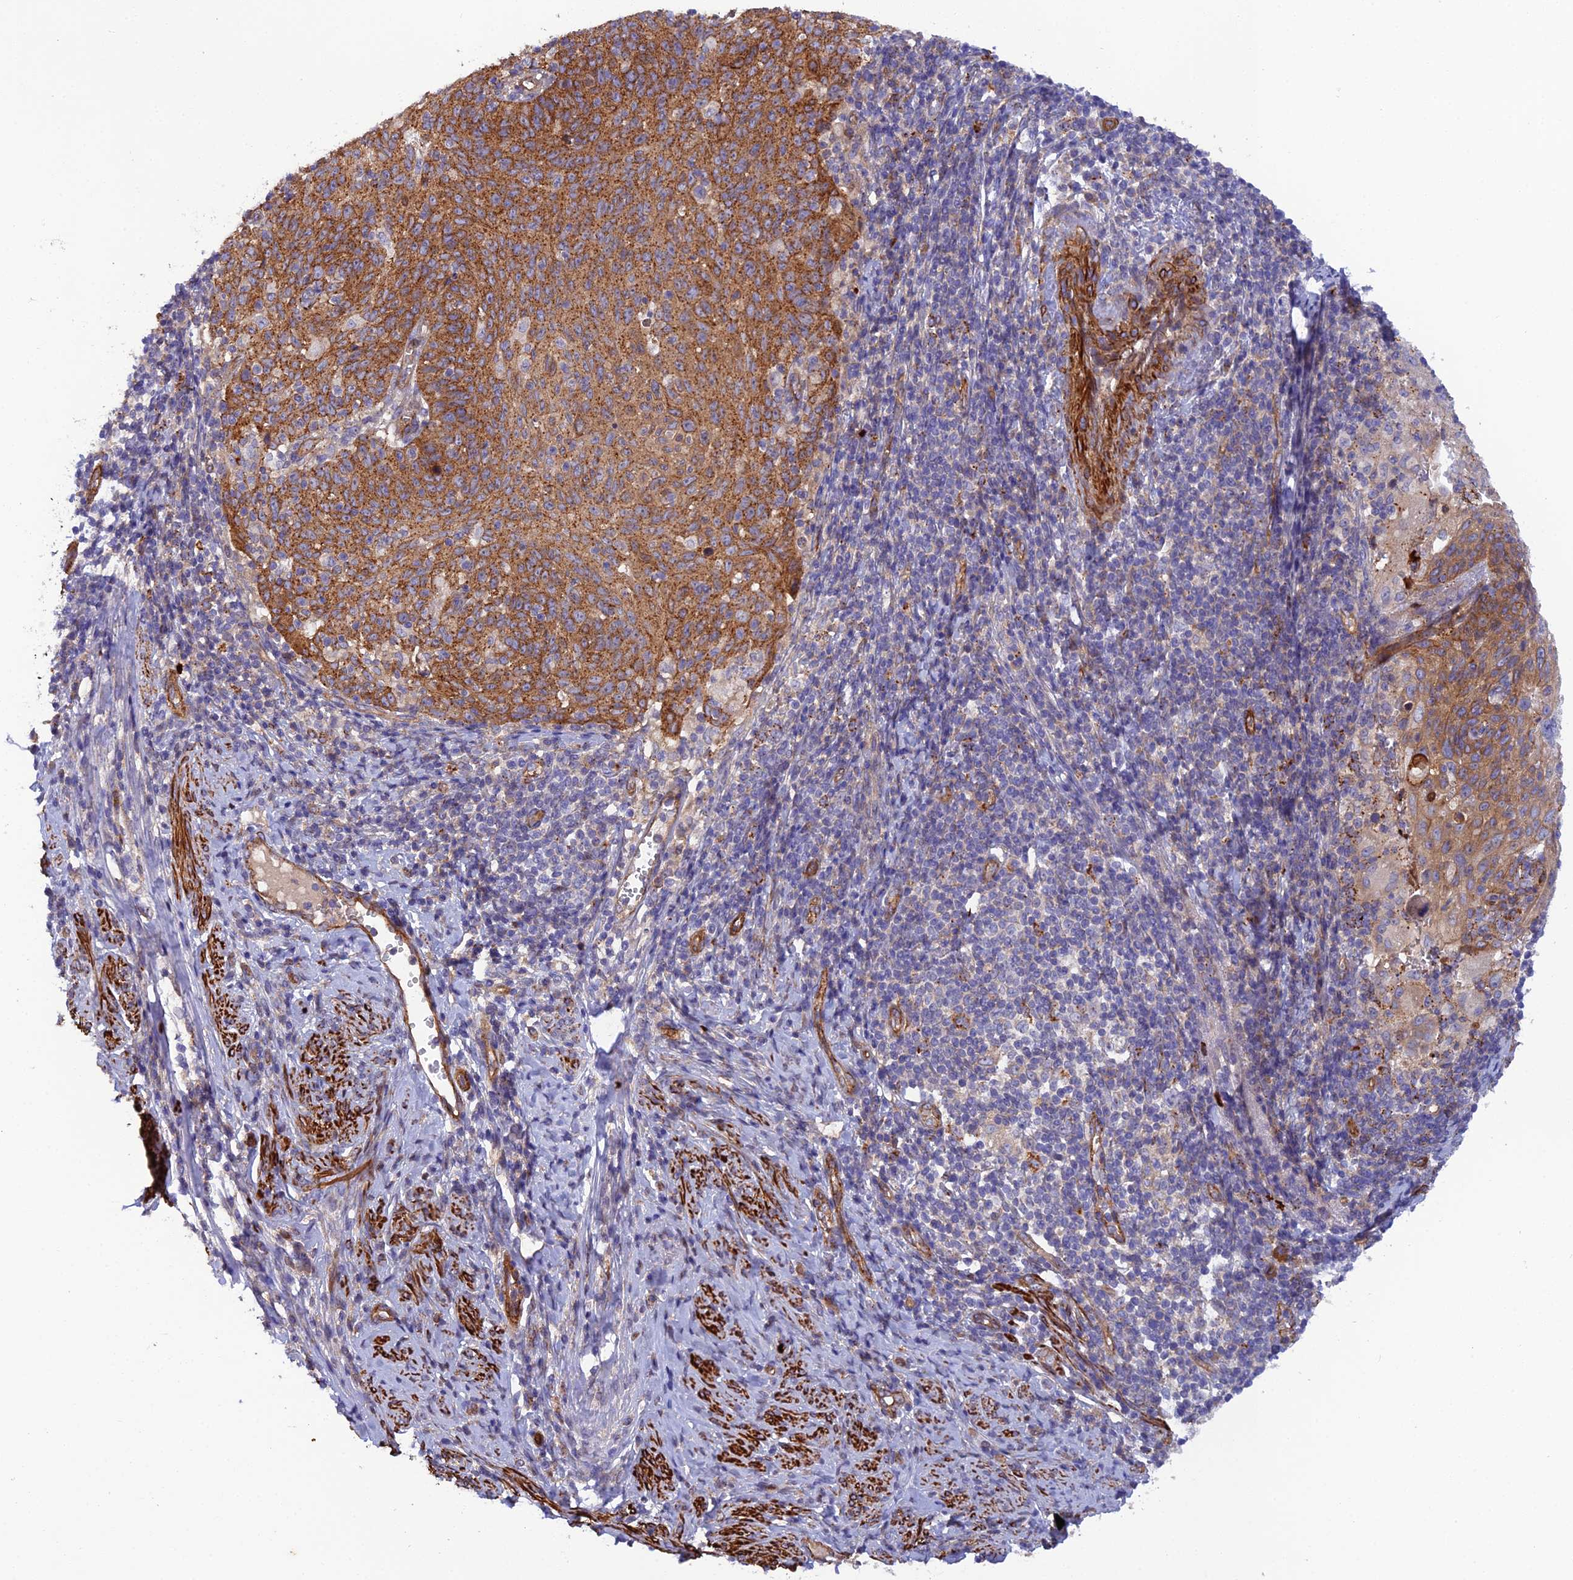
{"staining": {"intensity": "moderate", "quantity": "25%-75%", "location": "cytoplasmic/membranous"}, "tissue": "cervical cancer", "cell_type": "Tumor cells", "image_type": "cancer", "snomed": [{"axis": "morphology", "description": "Squamous cell carcinoma, NOS"}, {"axis": "topography", "description": "Cervix"}], "caption": "A medium amount of moderate cytoplasmic/membranous positivity is seen in about 25%-75% of tumor cells in cervical cancer (squamous cell carcinoma) tissue. The staining is performed using DAB (3,3'-diaminobenzidine) brown chromogen to label protein expression. The nuclei are counter-stained blue using hematoxylin.", "gene": "RALGAPA2", "patient": {"sex": "female", "age": 70}}